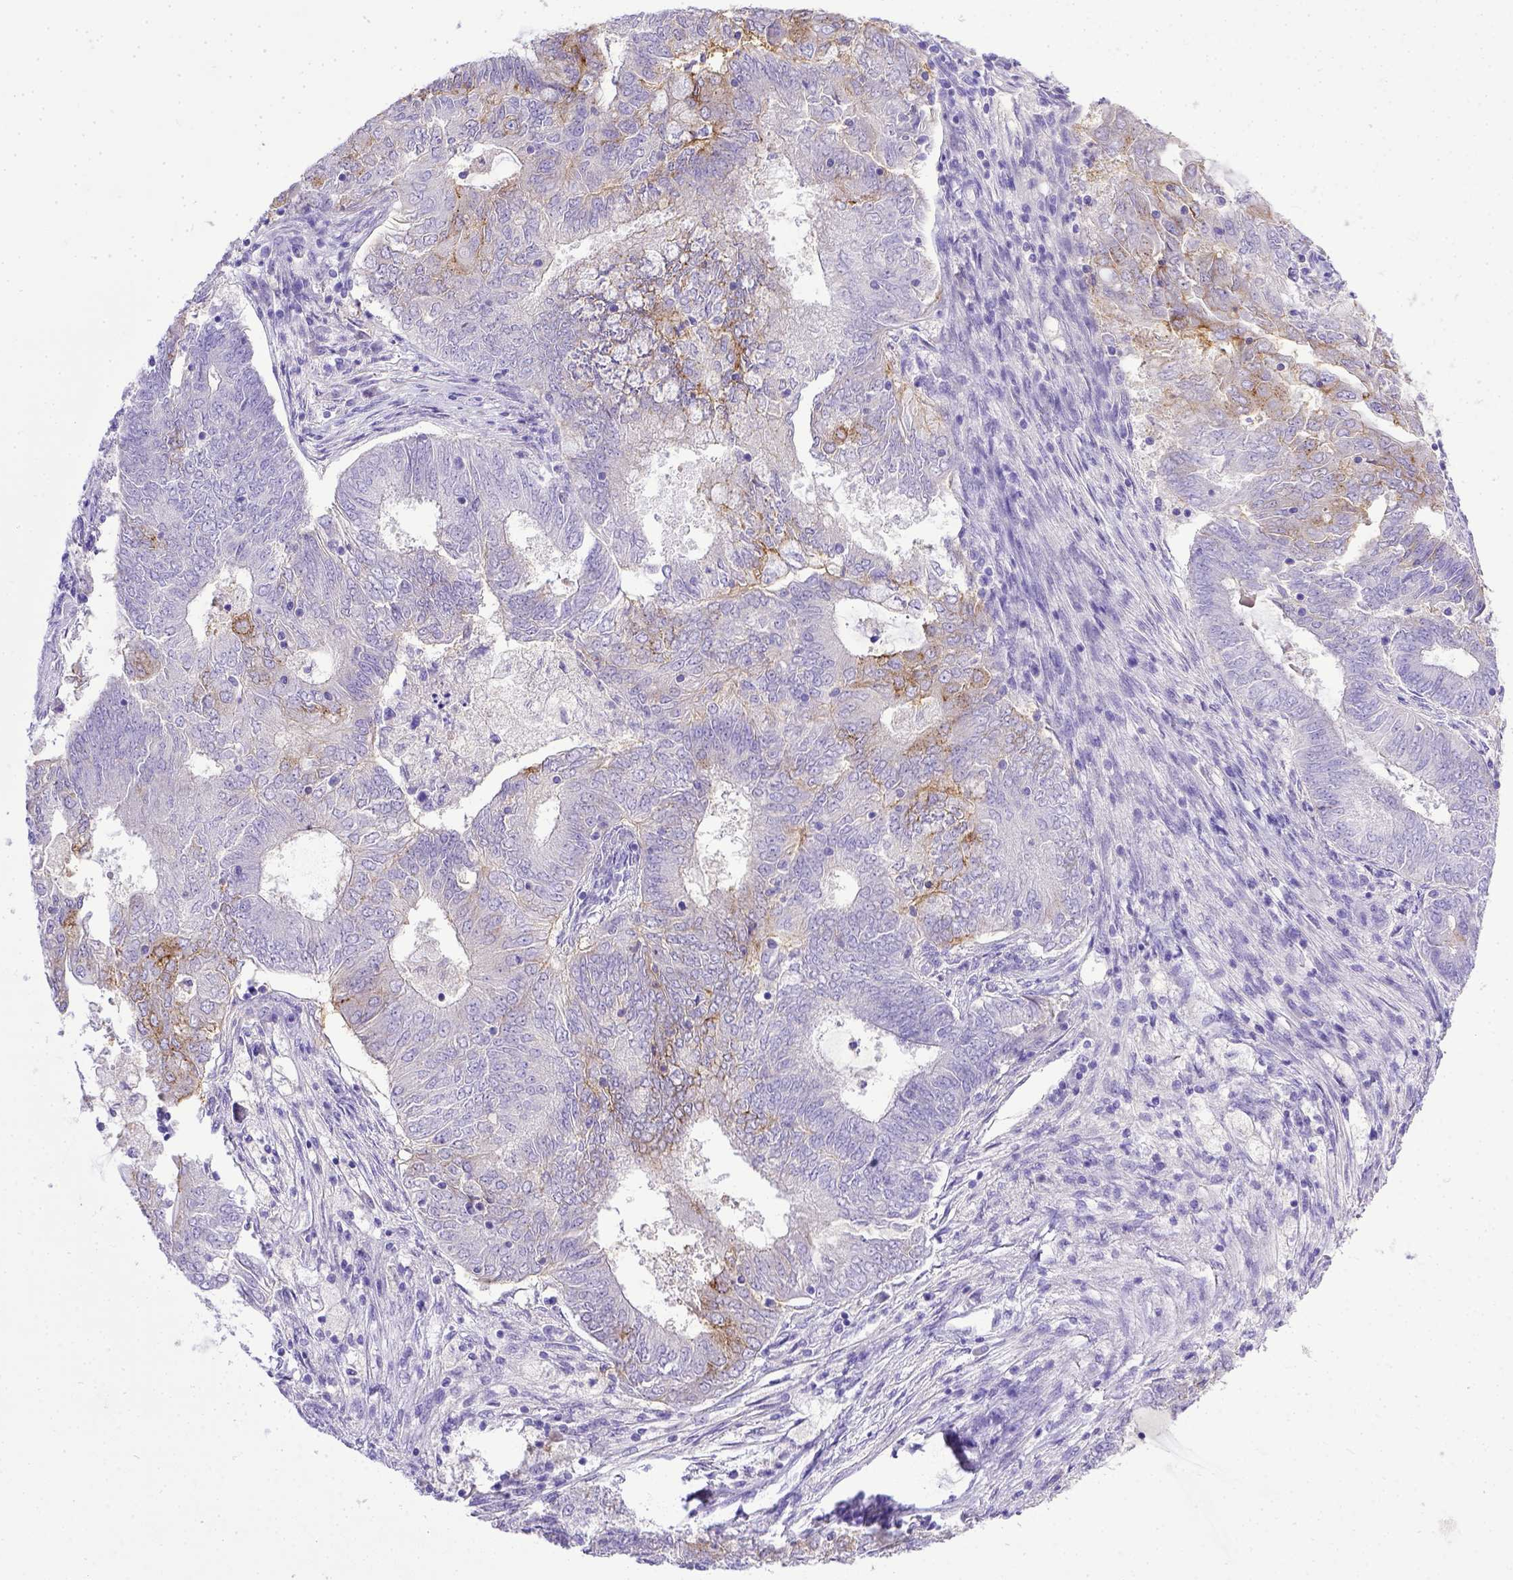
{"staining": {"intensity": "weak", "quantity": "<25%", "location": "cytoplasmic/membranous"}, "tissue": "endometrial cancer", "cell_type": "Tumor cells", "image_type": "cancer", "snomed": [{"axis": "morphology", "description": "Adenocarcinoma, NOS"}, {"axis": "topography", "description": "Endometrium"}], "caption": "Tumor cells are negative for protein expression in human endometrial adenocarcinoma.", "gene": "BTN1A1", "patient": {"sex": "female", "age": 62}}